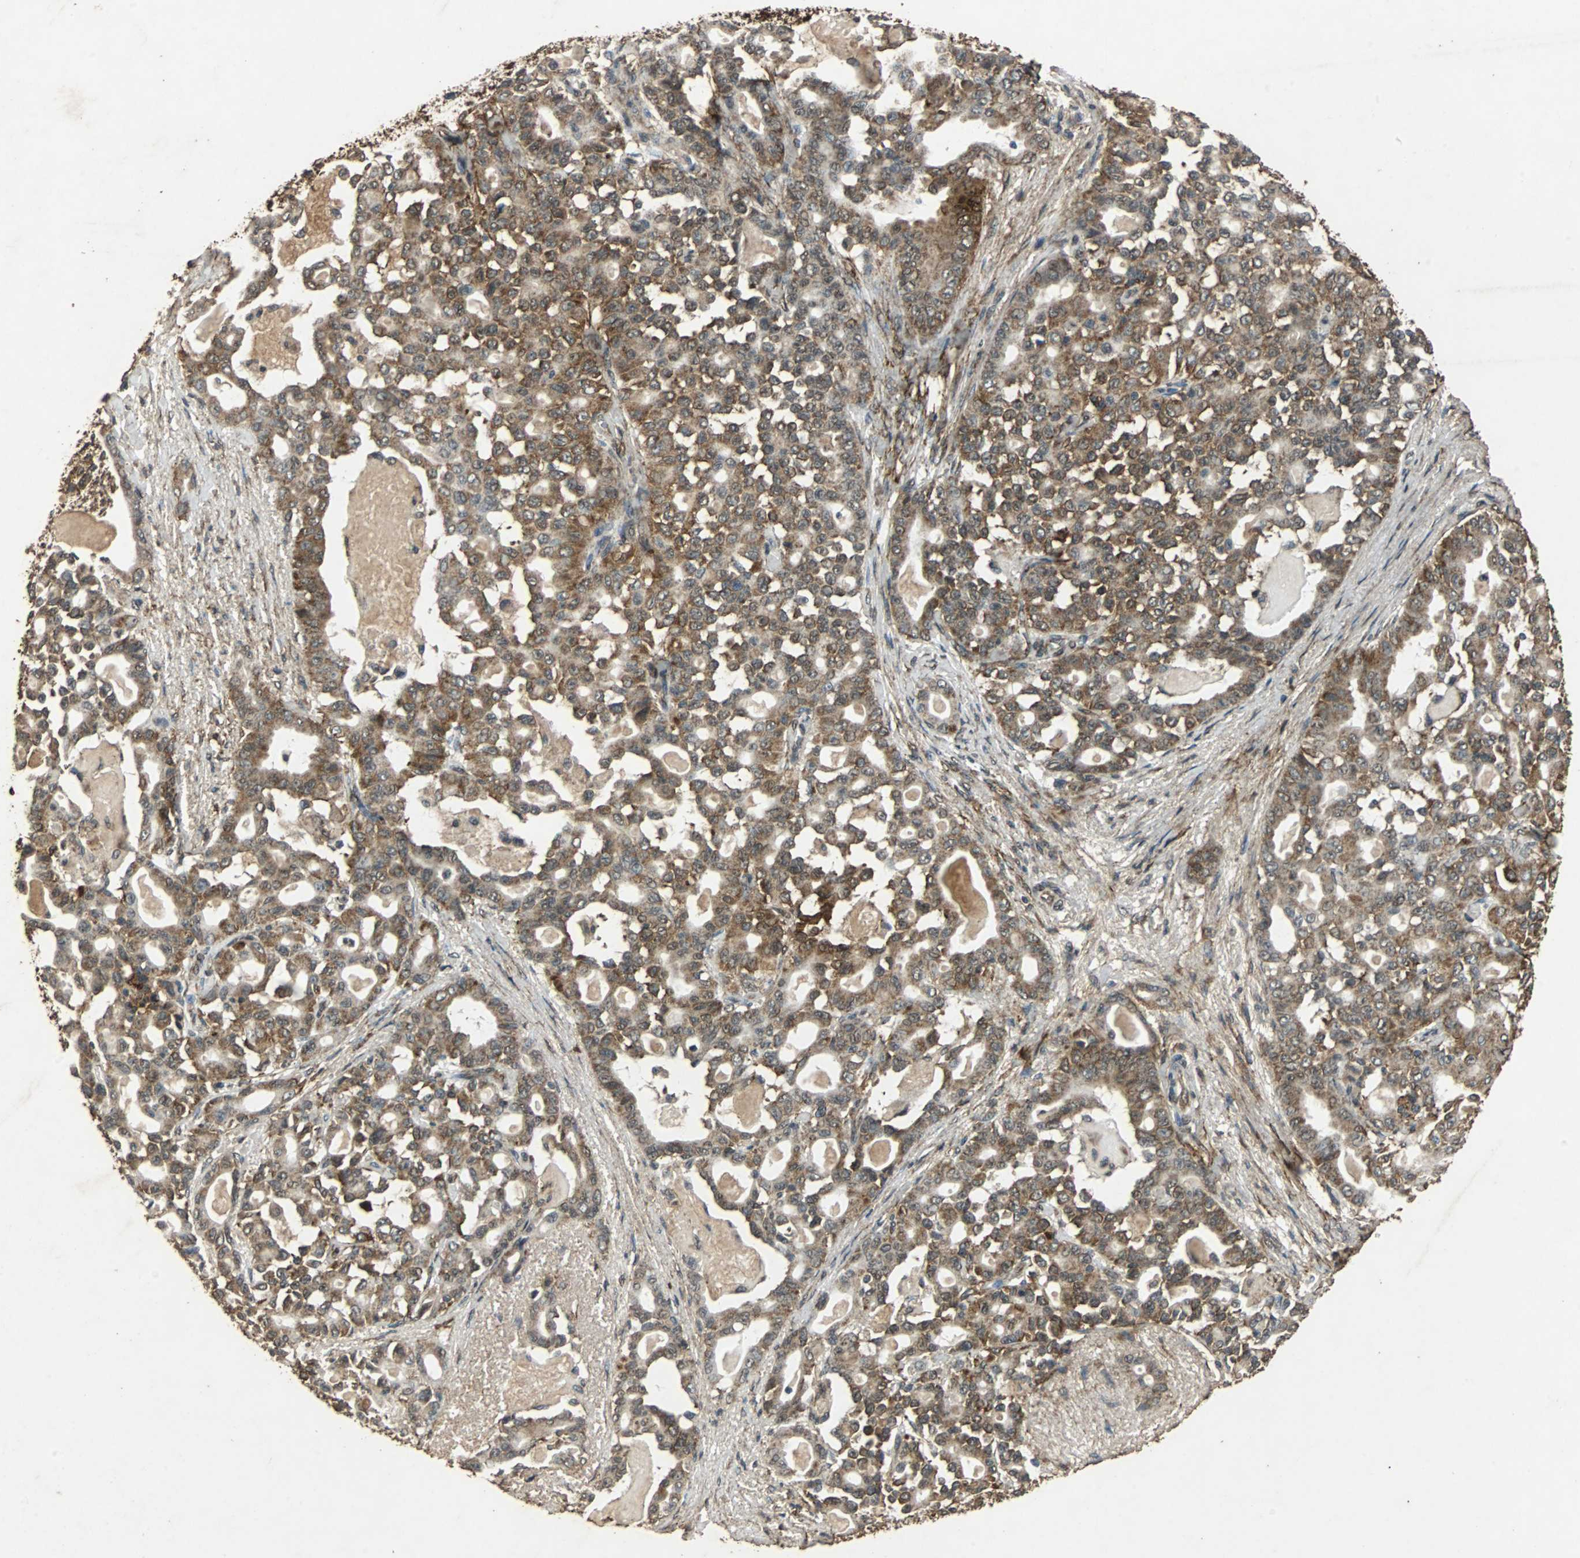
{"staining": {"intensity": "moderate", "quantity": ">75%", "location": "cytoplasmic/membranous"}, "tissue": "pancreatic cancer", "cell_type": "Tumor cells", "image_type": "cancer", "snomed": [{"axis": "morphology", "description": "Adenocarcinoma, NOS"}, {"axis": "topography", "description": "Pancreas"}], "caption": "This is an image of IHC staining of pancreatic adenocarcinoma, which shows moderate expression in the cytoplasmic/membranous of tumor cells.", "gene": "NAA10", "patient": {"sex": "male", "age": 63}}